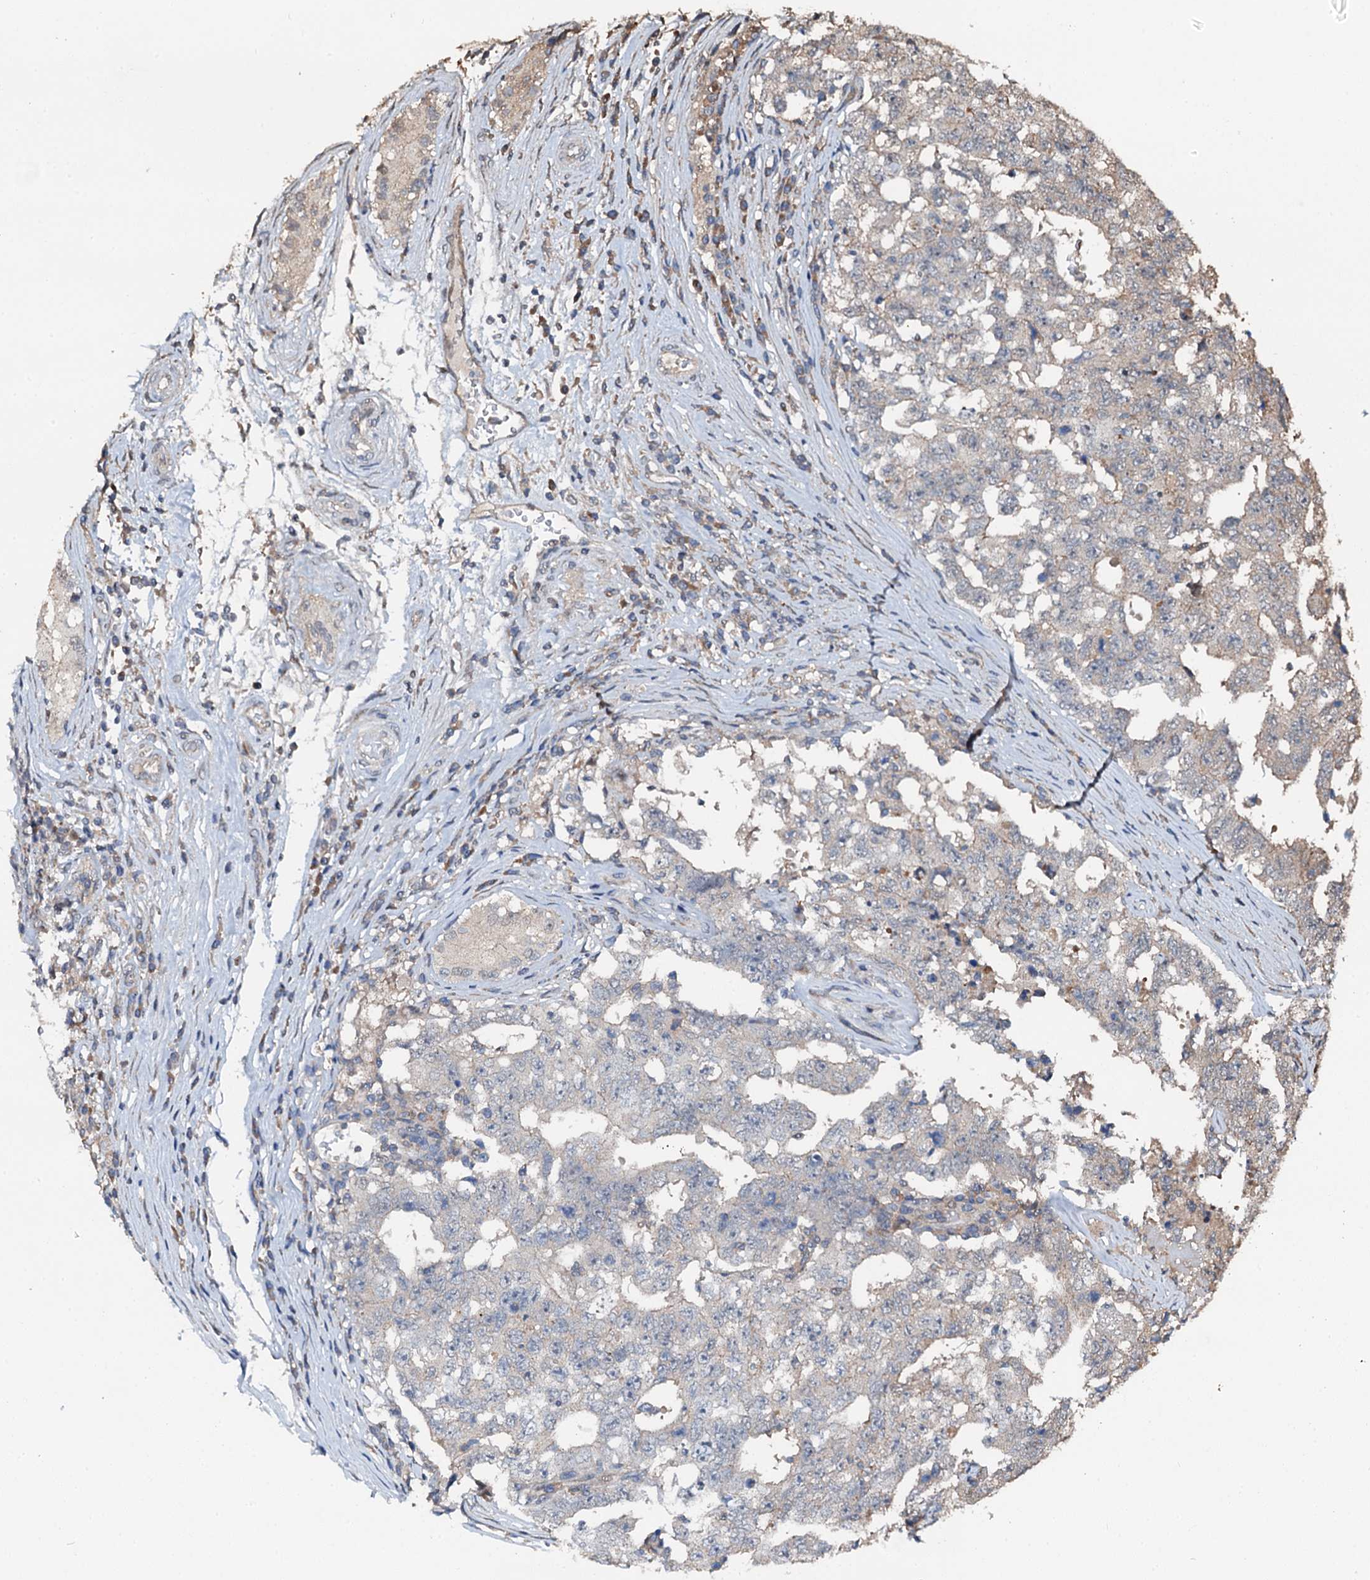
{"staining": {"intensity": "weak", "quantity": "<25%", "location": "cytoplasmic/membranous"}, "tissue": "testis cancer", "cell_type": "Tumor cells", "image_type": "cancer", "snomed": [{"axis": "morphology", "description": "Carcinoma, Embryonal, NOS"}, {"axis": "topography", "description": "Testis"}], "caption": "Testis cancer (embryonal carcinoma) stained for a protein using immunohistochemistry (IHC) exhibits no staining tumor cells.", "gene": "FLYWCH1", "patient": {"sex": "male", "age": 26}}